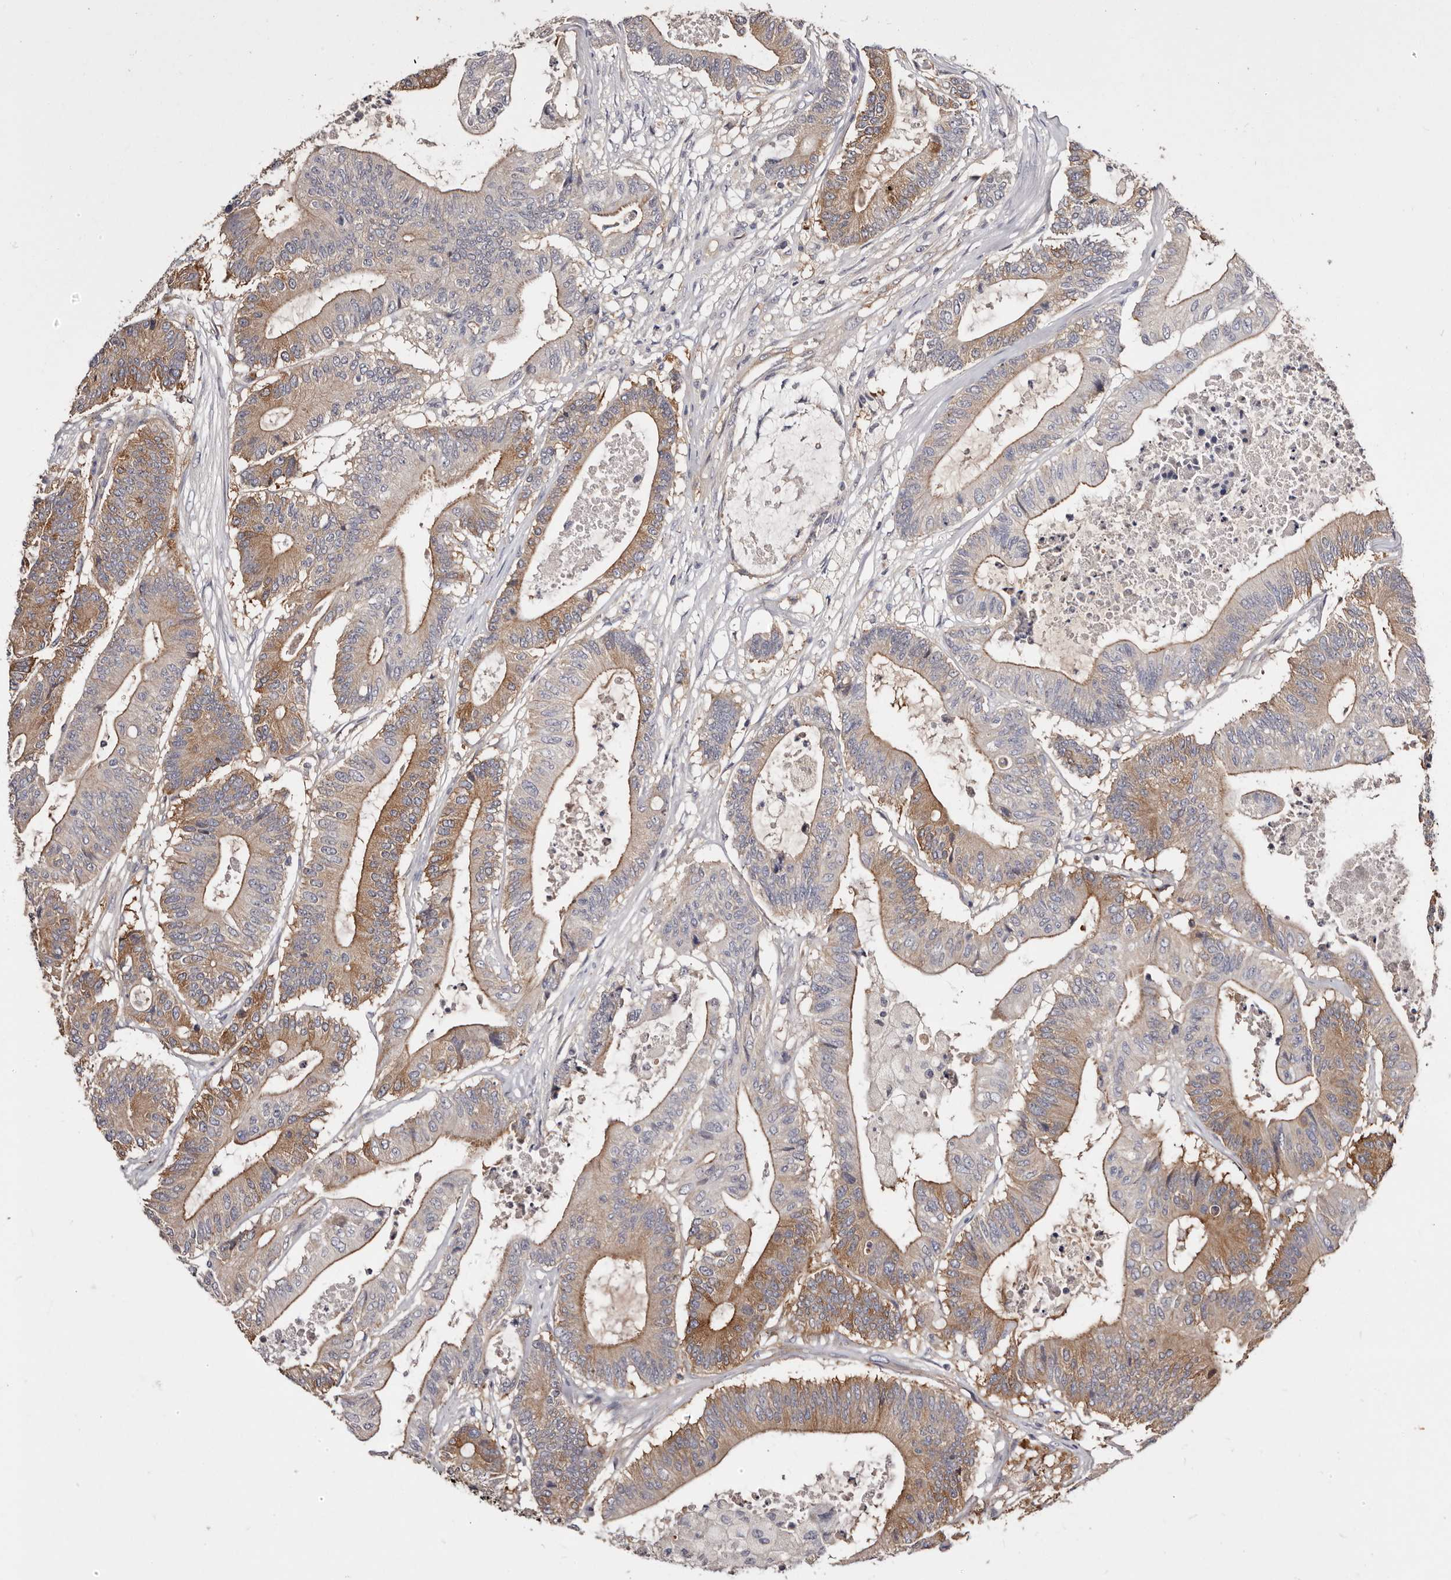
{"staining": {"intensity": "moderate", "quantity": "25%-75%", "location": "cytoplasmic/membranous"}, "tissue": "colorectal cancer", "cell_type": "Tumor cells", "image_type": "cancer", "snomed": [{"axis": "morphology", "description": "Adenocarcinoma, NOS"}, {"axis": "topography", "description": "Colon"}], "caption": "A medium amount of moderate cytoplasmic/membranous expression is seen in about 25%-75% of tumor cells in colorectal cancer (adenocarcinoma) tissue.", "gene": "LTV1", "patient": {"sex": "female", "age": 84}}